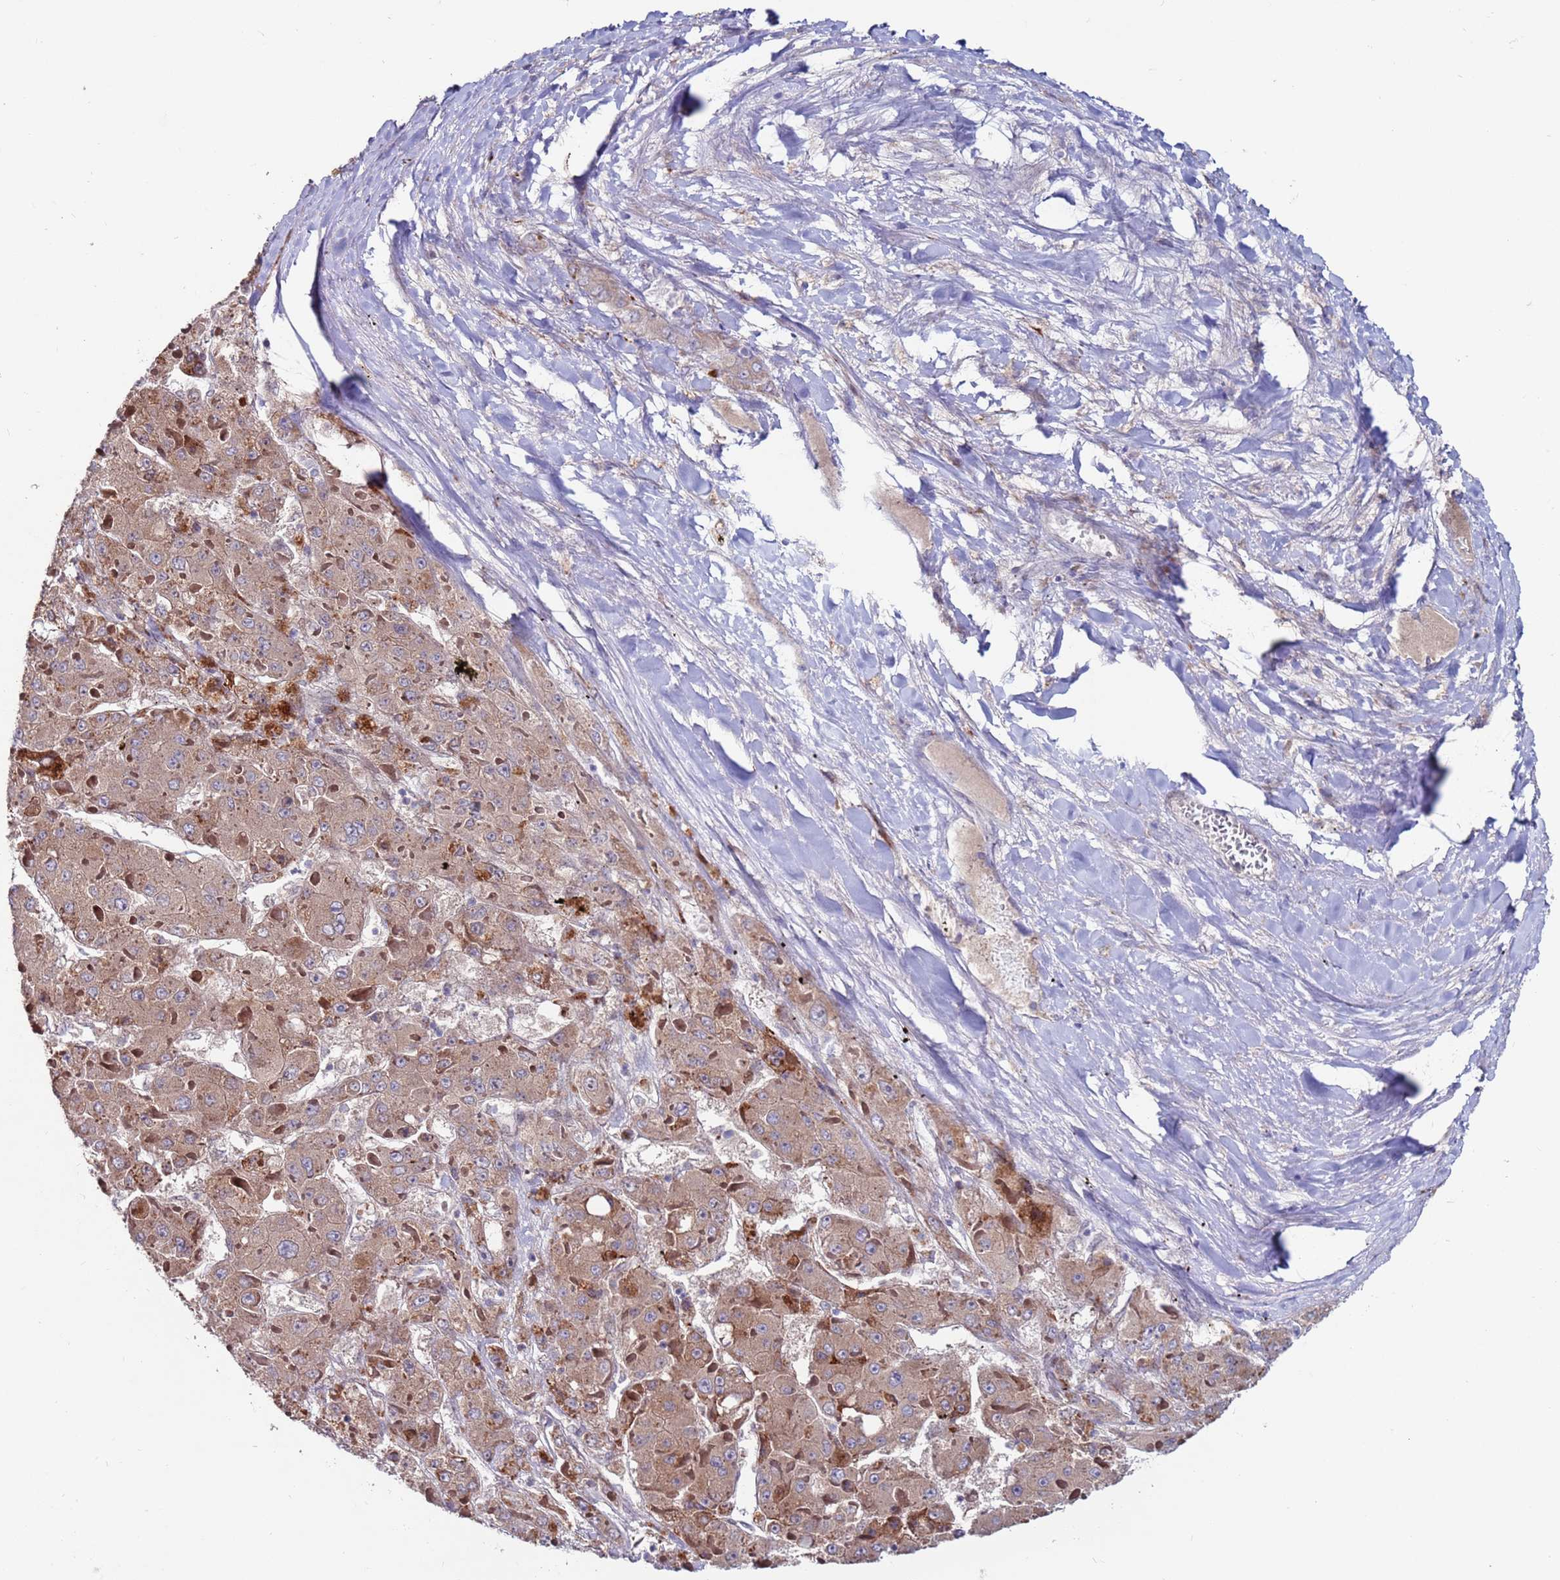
{"staining": {"intensity": "moderate", "quantity": ">75%", "location": "cytoplasmic/membranous"}, "tissue": "liver cancer", "cell_type": "Tumor cells", "image_type": "cancer", "snomed": [{"axis": "morphology", "description": "Carcinoma, Hepatocellular, NOS"}, {"axis": "topography", "description": "Liver"}], "caption": "Protein staining displays moderate cytoplasmic/membranous positivity in approximately >75% of tumor cells in hepatocellular carcinoma (liver). (Stains: DAB in brown, nuclei in blue, Microscopy: brightfield microscopy at high magnification).", "gene": "FBXO27", "patient": {"sex": "female", "age": 73}}